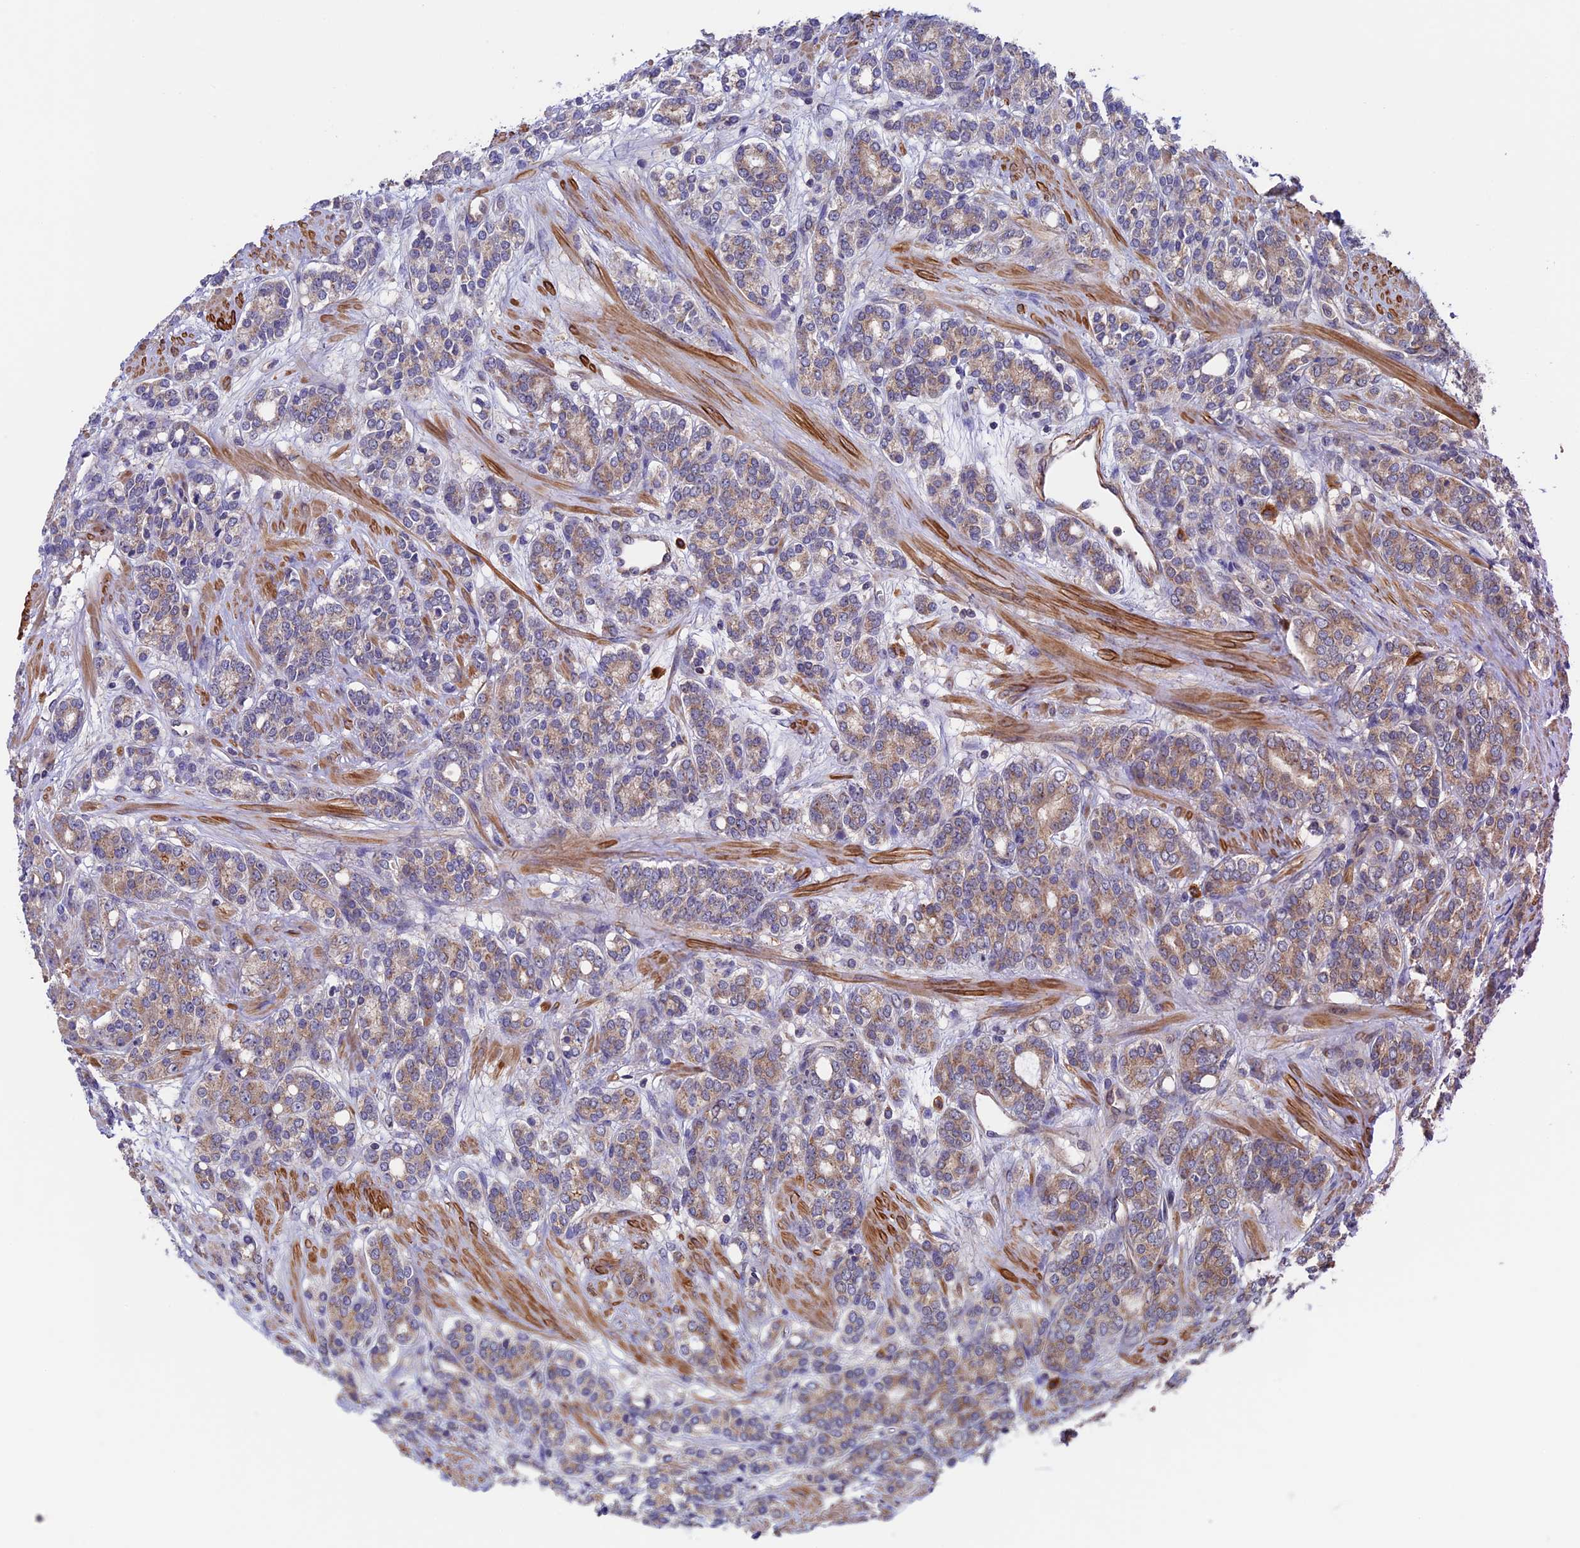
{"staining": {"intensity": "weak", "quantity": ">75%", "location": "cytoplasmic/membranous"}, "tissue": "prostate cancer", "cell_type": "Tumor cells", "image_type": "cancer", "snomed": [{"axis": "morphology", "description": "Adenocarcinoma, High grade"}, {"axis": "topography", "description": "Prostate"}], "caption": "IHC (DAB (3,3'-diaminobenzidine)) staining of human high-grade adenocarcinoma (prostate) displays weak cytoplasmic/membranous protein staining in approximately >75% of tumor cells.", "gene": "SLC9A5", "patient": {"sex": "male", "age": 62}}